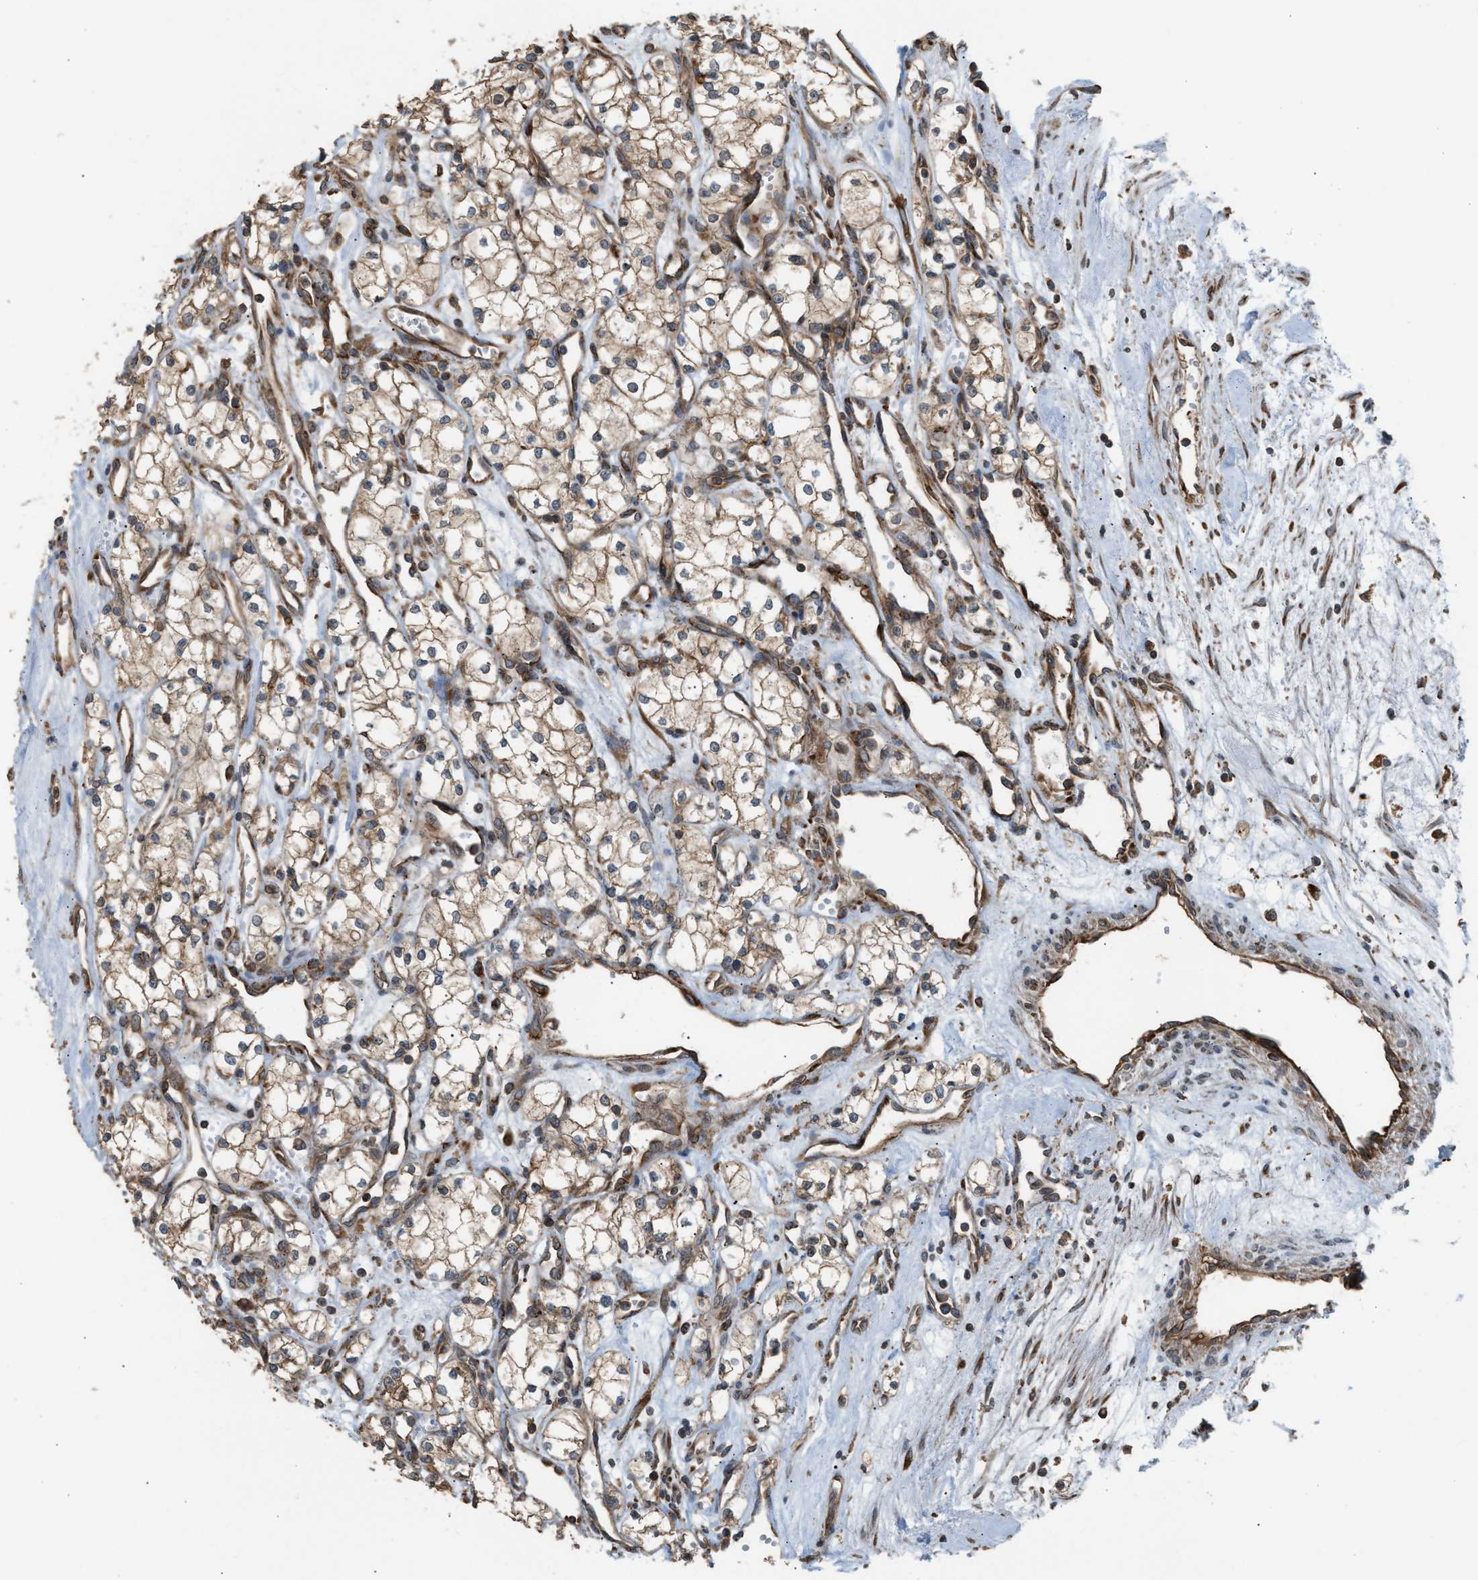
{"staining": {"intensity": "moderate", "quantity": ">75%", "location": "cytoplasmic/membranous"}, "tissue": "renal cancer", "cell_type": "Tumor cells", "image_type": "cancer", "snomed": [{"axis": "morphology", "description": "Adenocarcinoma, NOS"}, {"axis": "topography", "description": "Kidney"}], "caption": "Renal adenocarcinoma stained with DAB (3,3'-diaminobenzidine) IHC demonstrates medium levels of moderate cytoplasmic/membranous expression in approximately >75% of tumor cells. The staining was performed using DAB, with brown indicating positive protein expression. Nuclei are stained blue with hematoxylin.", "gene": "BAIAP2L1", "patient": {"sex": "male", "age": 59}}